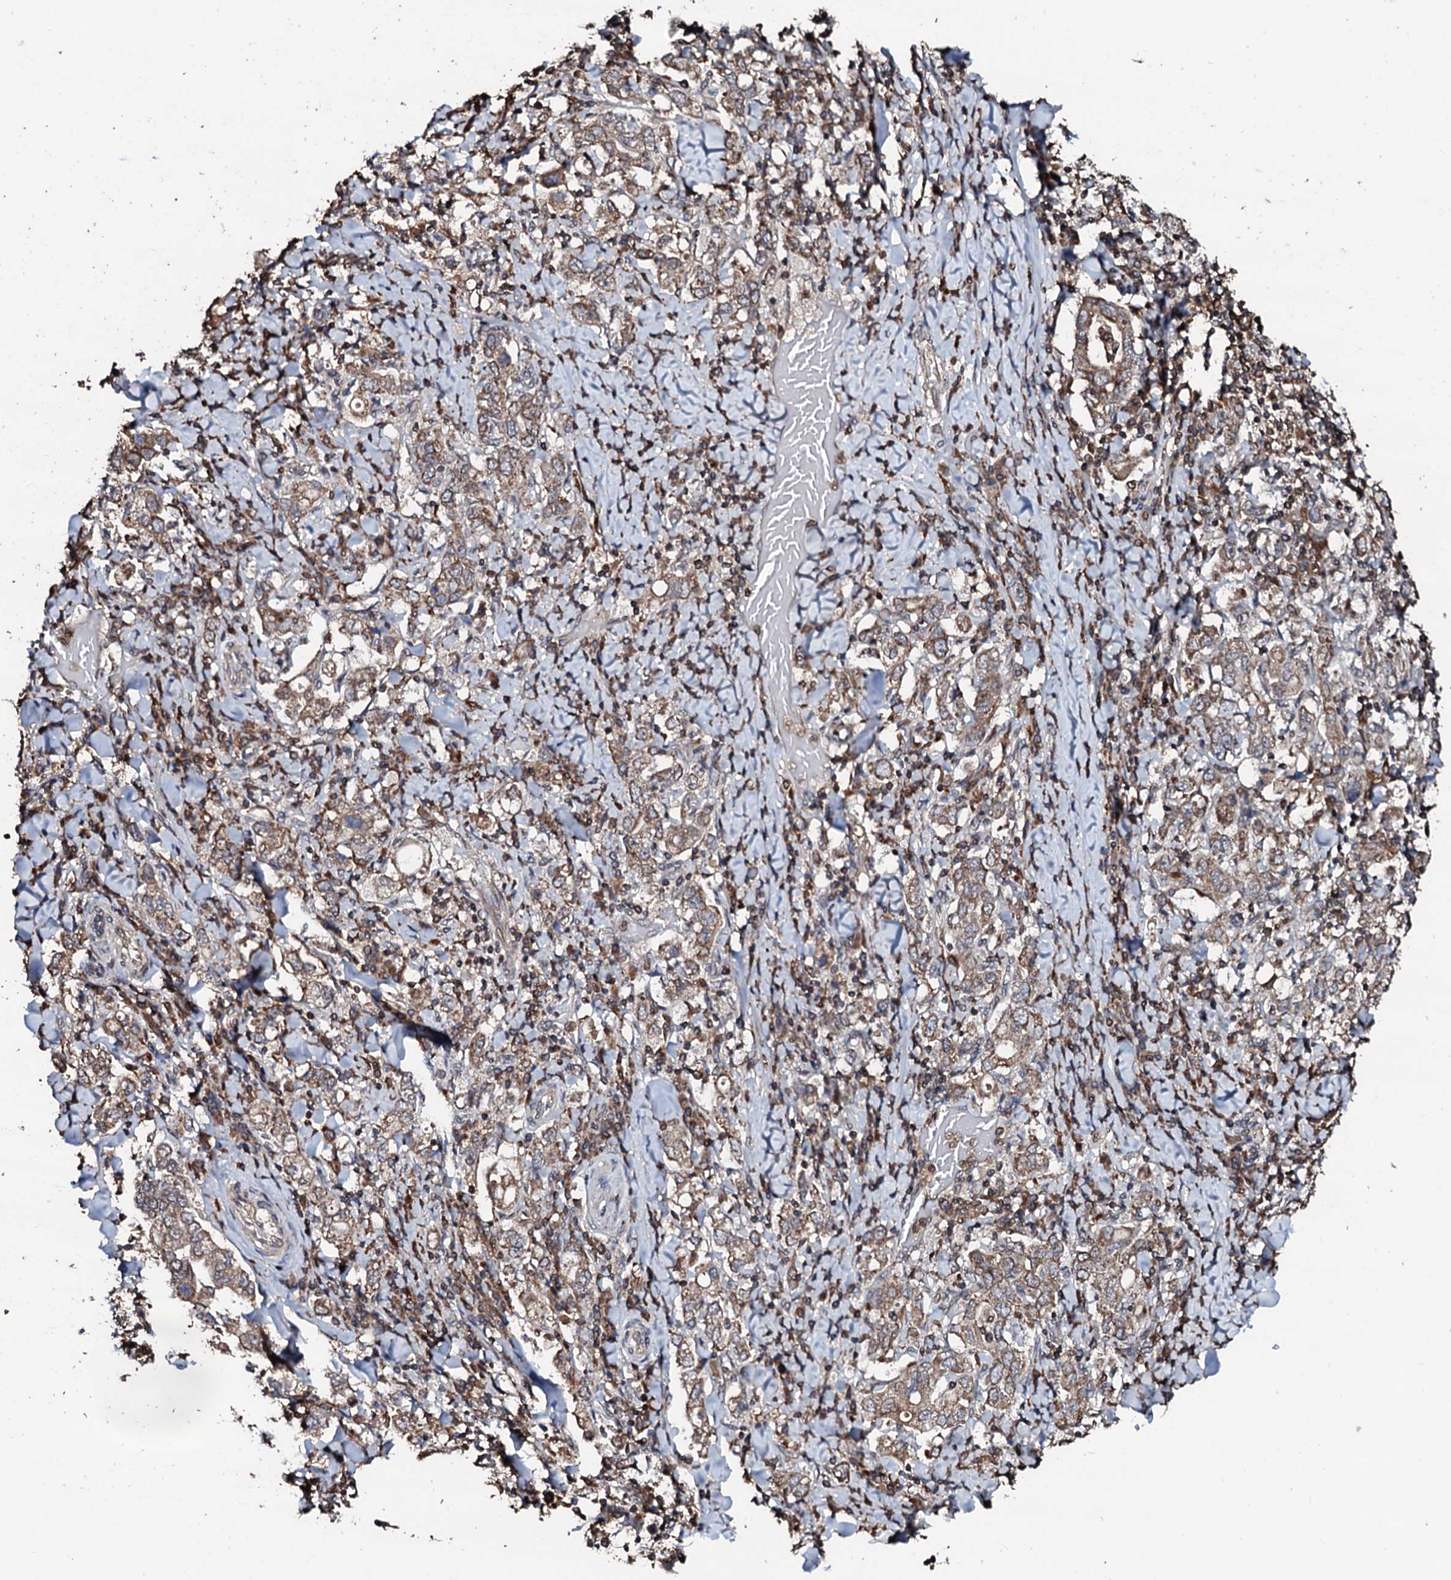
{"staining": {"intensity": "moderate", "quantity": ">75%", "location": "cytoplasmic/membranous"}, "tissue": "stomach cancer", "cell_type": "Tumor cells", "image_type": "cancer", "snomed": [{"axis": "morphology", "description": "Adenocarcinoma, NOS"}, {"axis": "topography", "description": "Stomach, upper"}], "caption": "Protein expression analysis of human stomach cancer (adenocarcinoma) reveals moderate cytoplasmic/membranous expression in about >75% of tumor cells.", "gene": "SDHAF2", "patient": {"sex": "male", "age": 62}}